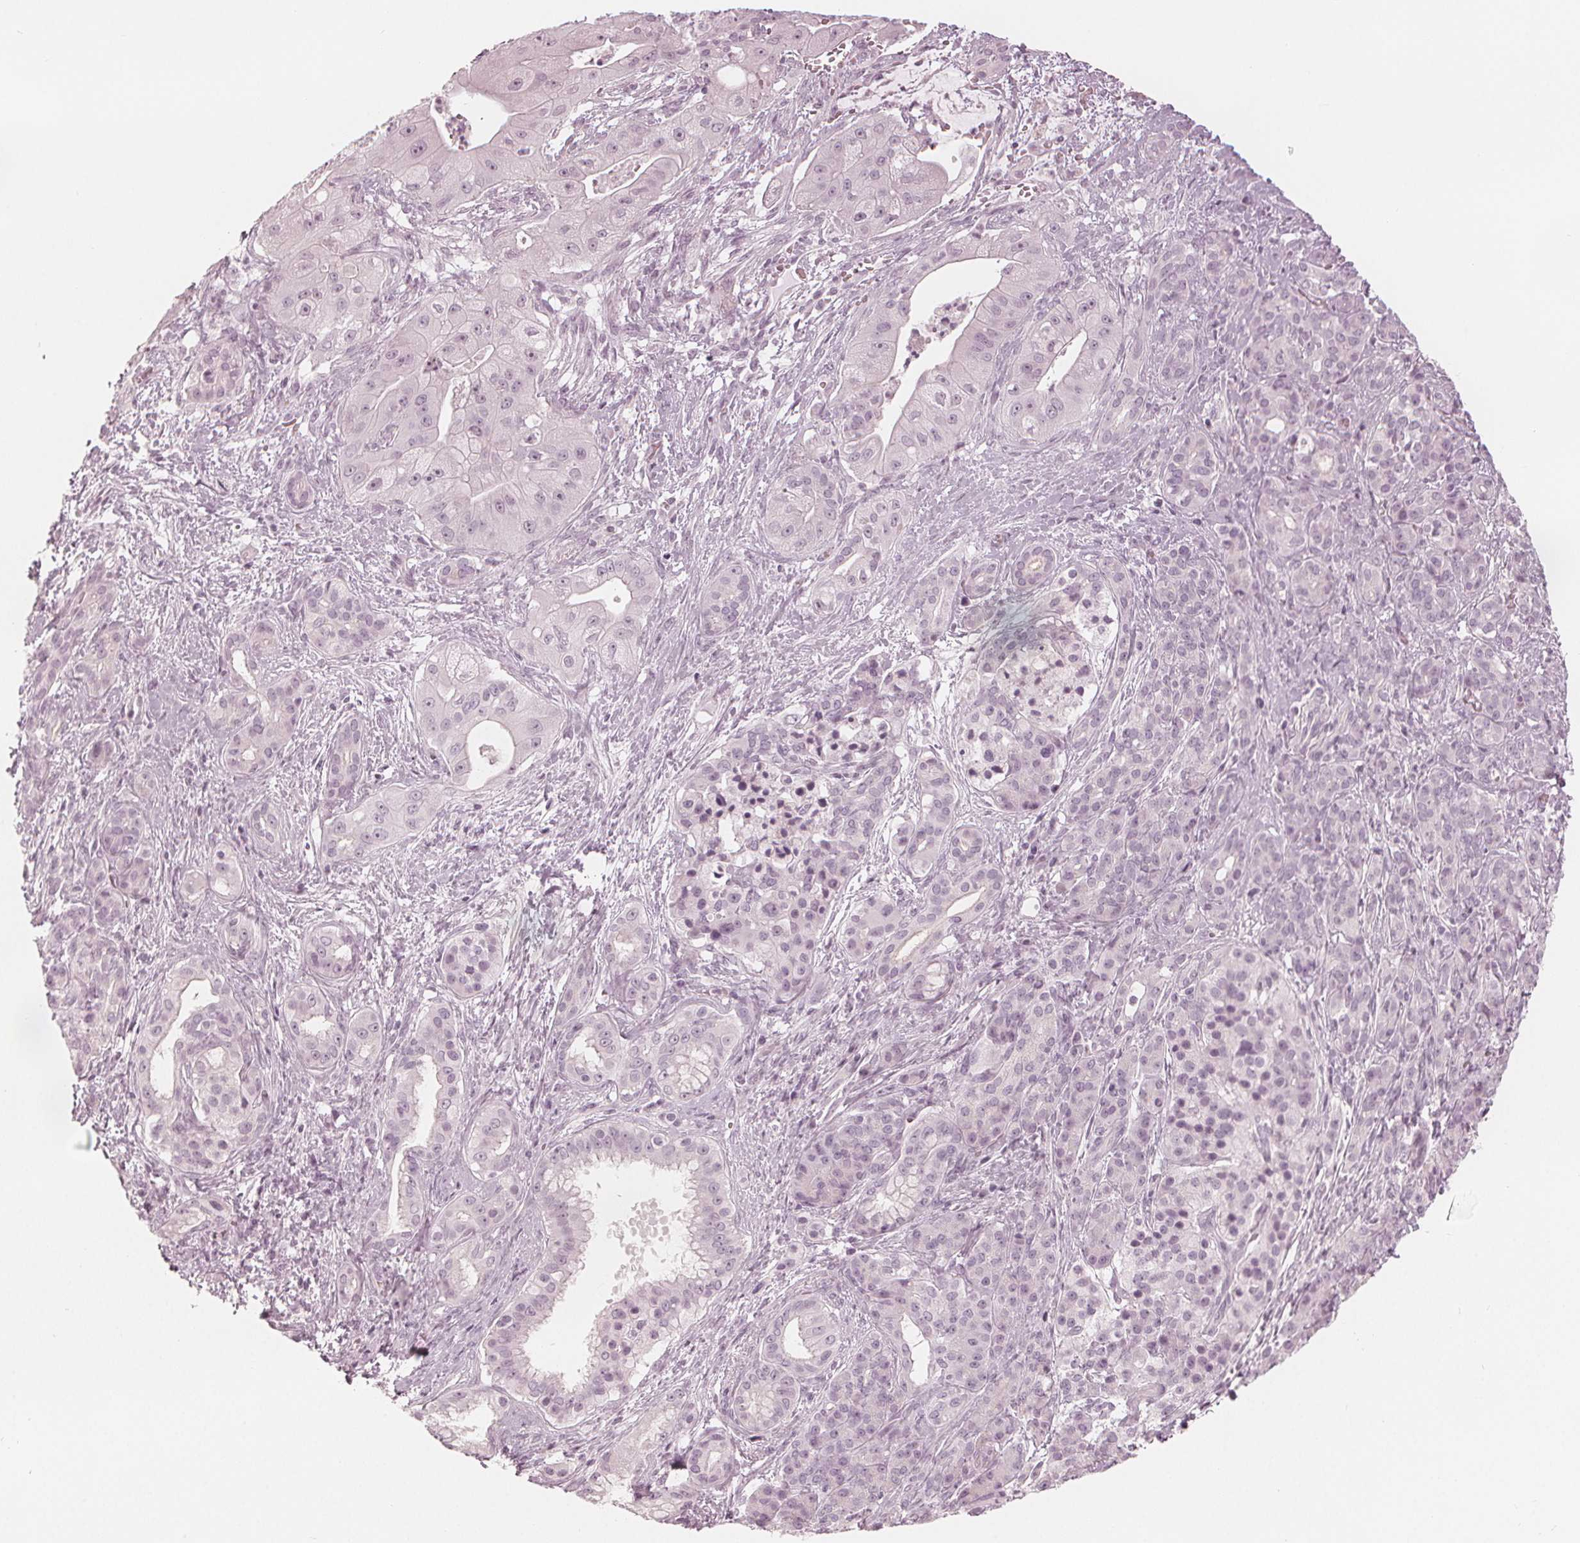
{"staining": {"intensity": "negative", "quantity": "none", "location": "none"}, "tissue": "pancreatic cancer", "cell_type": "Tumor cells", "image_type": "cancer", "snomed": [{"axis": "morphology", "description": "Normal tissue, NOS"}, {"axis": "morphology", "description": "Inflammation, NOS"}, {"axis": "morphology", "description": "Adenocarcinoma, NOS"}, {"axis": "topography", "description": "Pancreas"}], "caption": "High power microscopy image of an immunohistochemistry (IHC) histopathology image of pancreatic cancer (adenocarcinoma), revealing no significant positivity in tumor cells. (DAB (3,3'-diaminobenzidine) IHC, high magnification).", "gene": "PAEP", "patient": {"sex": "male", "age": 57}}